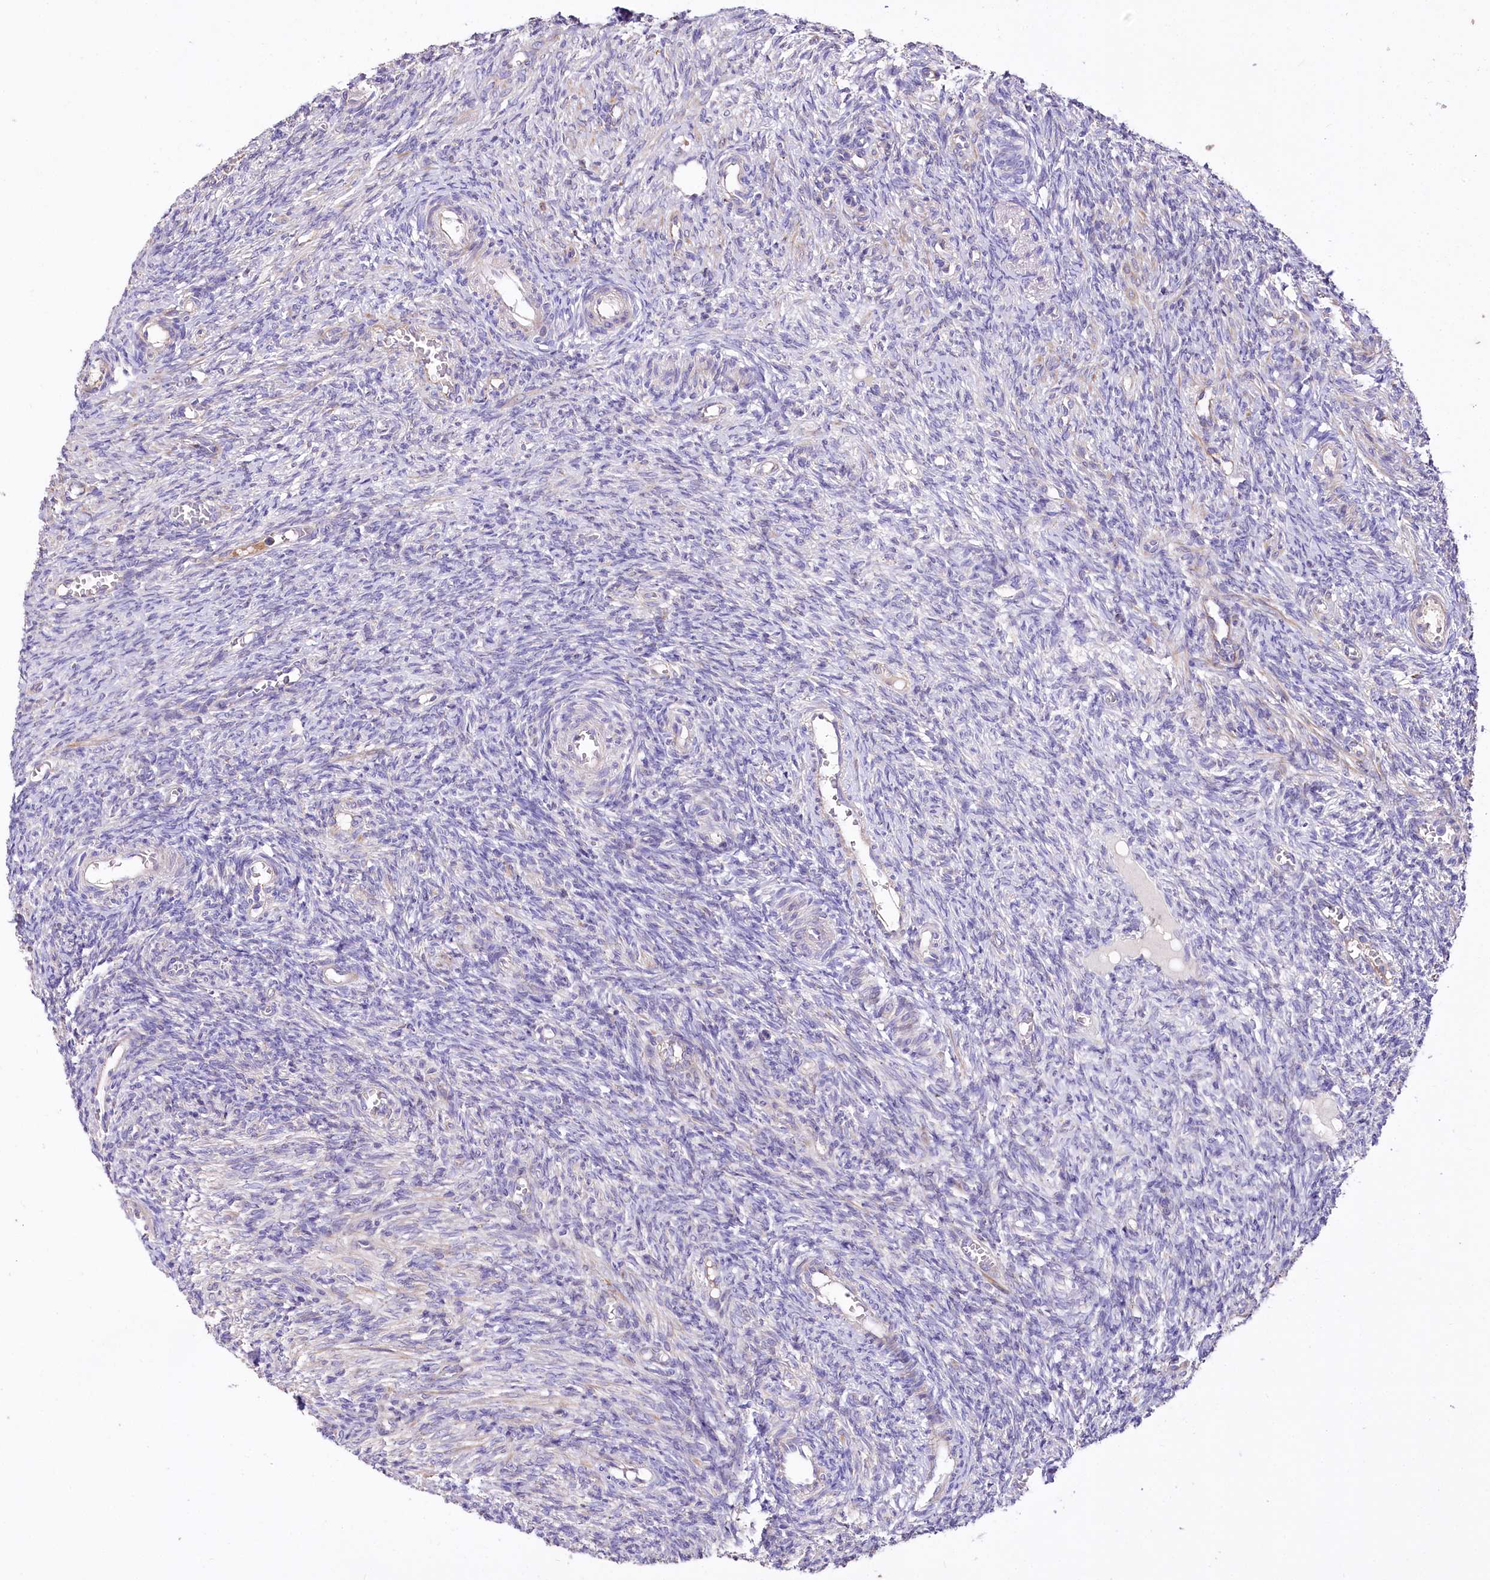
{"staining": {"intensity": "negative", "quantity": "none", "location": "none"}, "tissue": "ovary", "cell_type": "Ovarian stroma cells", "image_type": "normal", "snomed": [{"axis": "morphology", "description": "Normal tissue, NOS"}, {"axis": "topography", "description": "Ovary"}], "caption": "DAB (3,3'-diaminobenzidine) immunohistochemical staining of unremarkable human ovary displays no significant staining in ovarian stroma cells. The staining was performed using DAB to visualize the protein expression in brown, while the nuclei were stained in blue with hematoxylin (Magnification: 20x).", "gene": "PTER", "patient": {"sex": "female", "age": 27}}